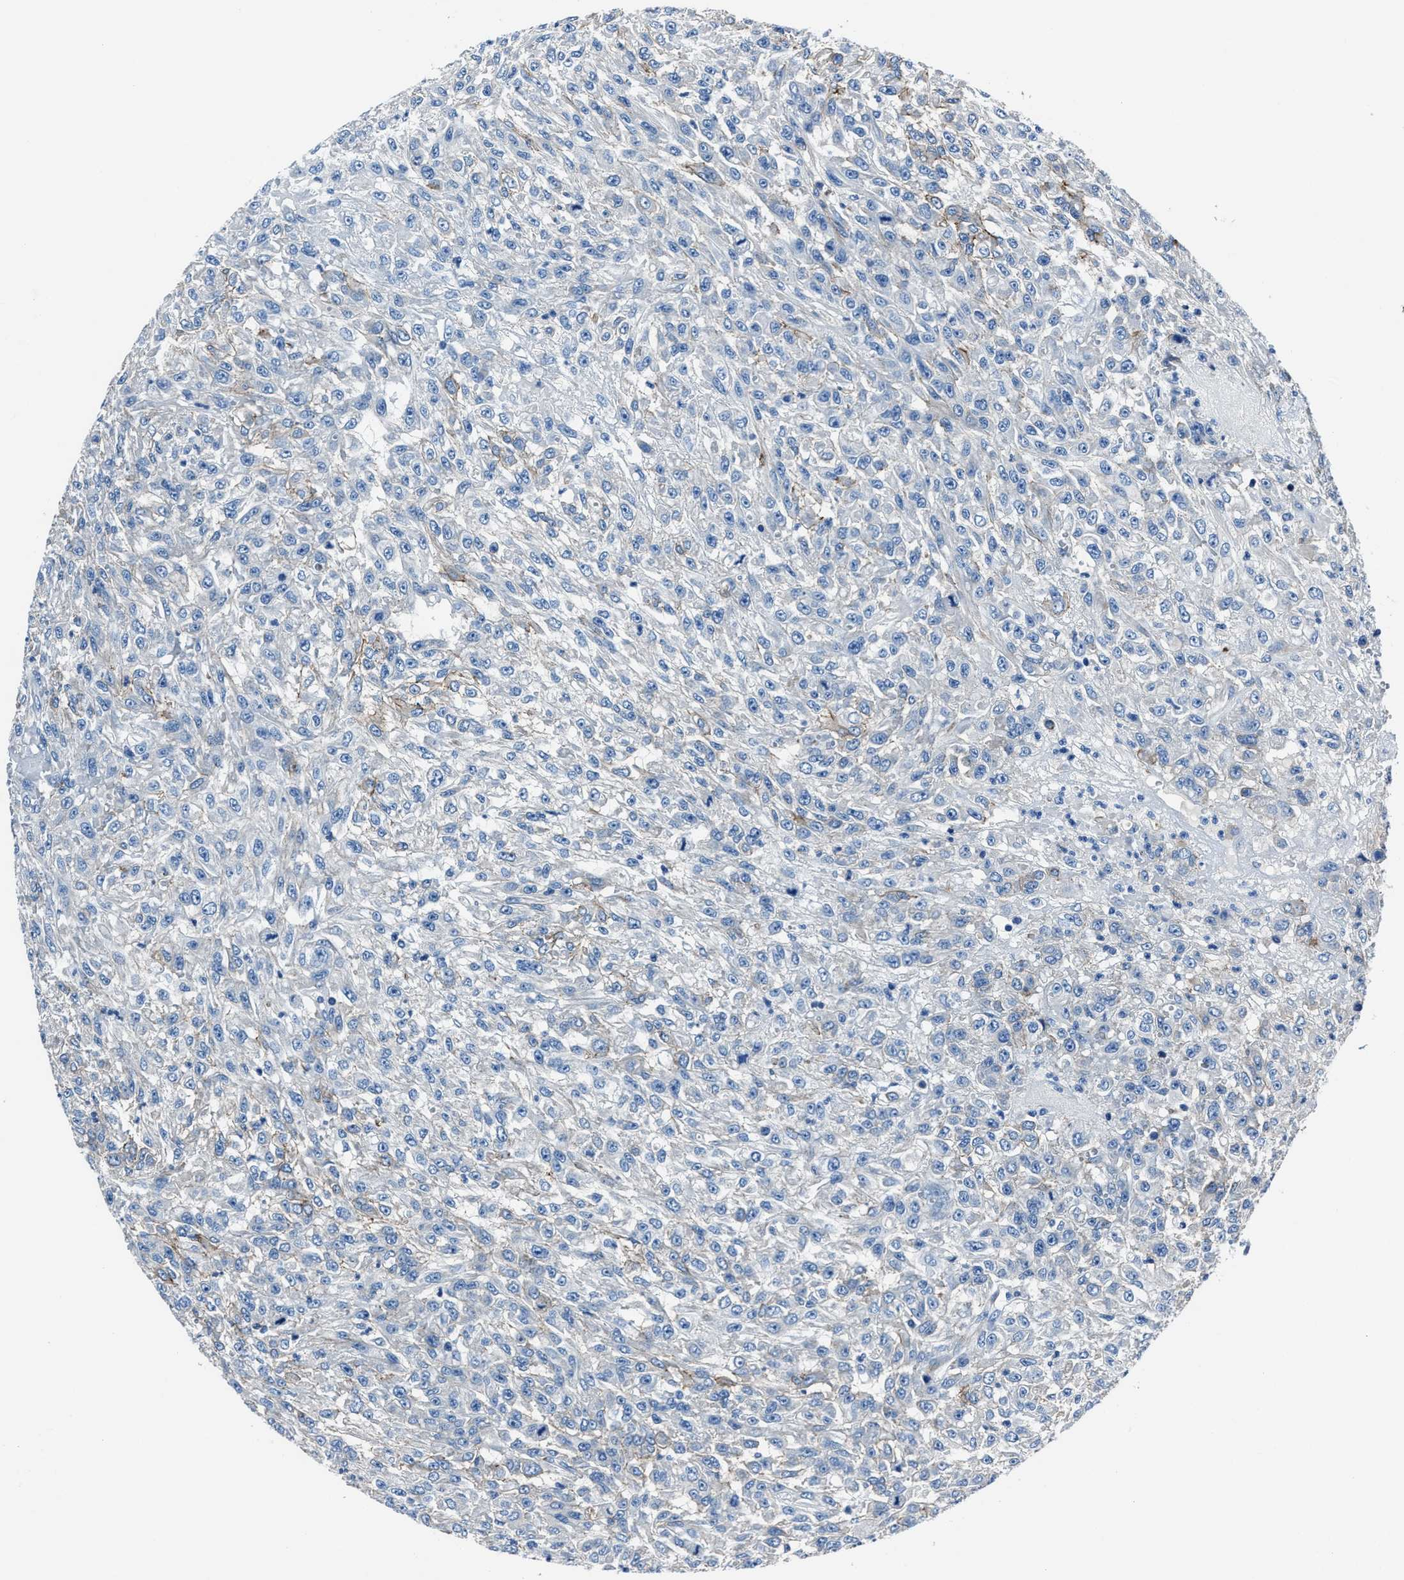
{"staining": {"intensity": "negative", "quantity": "none", "location": "none"}, "tissue": "urothelial cancer", "cell_type": "Tumor cells", "image_type": "cancer", "snomed": [{"axis": "morphology", "description": "Urothelial carcinoma, High grade"}, {"axis": "topography", "description": "Urinary bladder"}], "caption": "Immunohistochemistry (IHC) image of urothelial carcinoma (high-grade) stained for a protein (brown), which exhibits no expression in tumor cells.", "gene": "LMO7", "patient": {"sex": "male", "age": 46}}